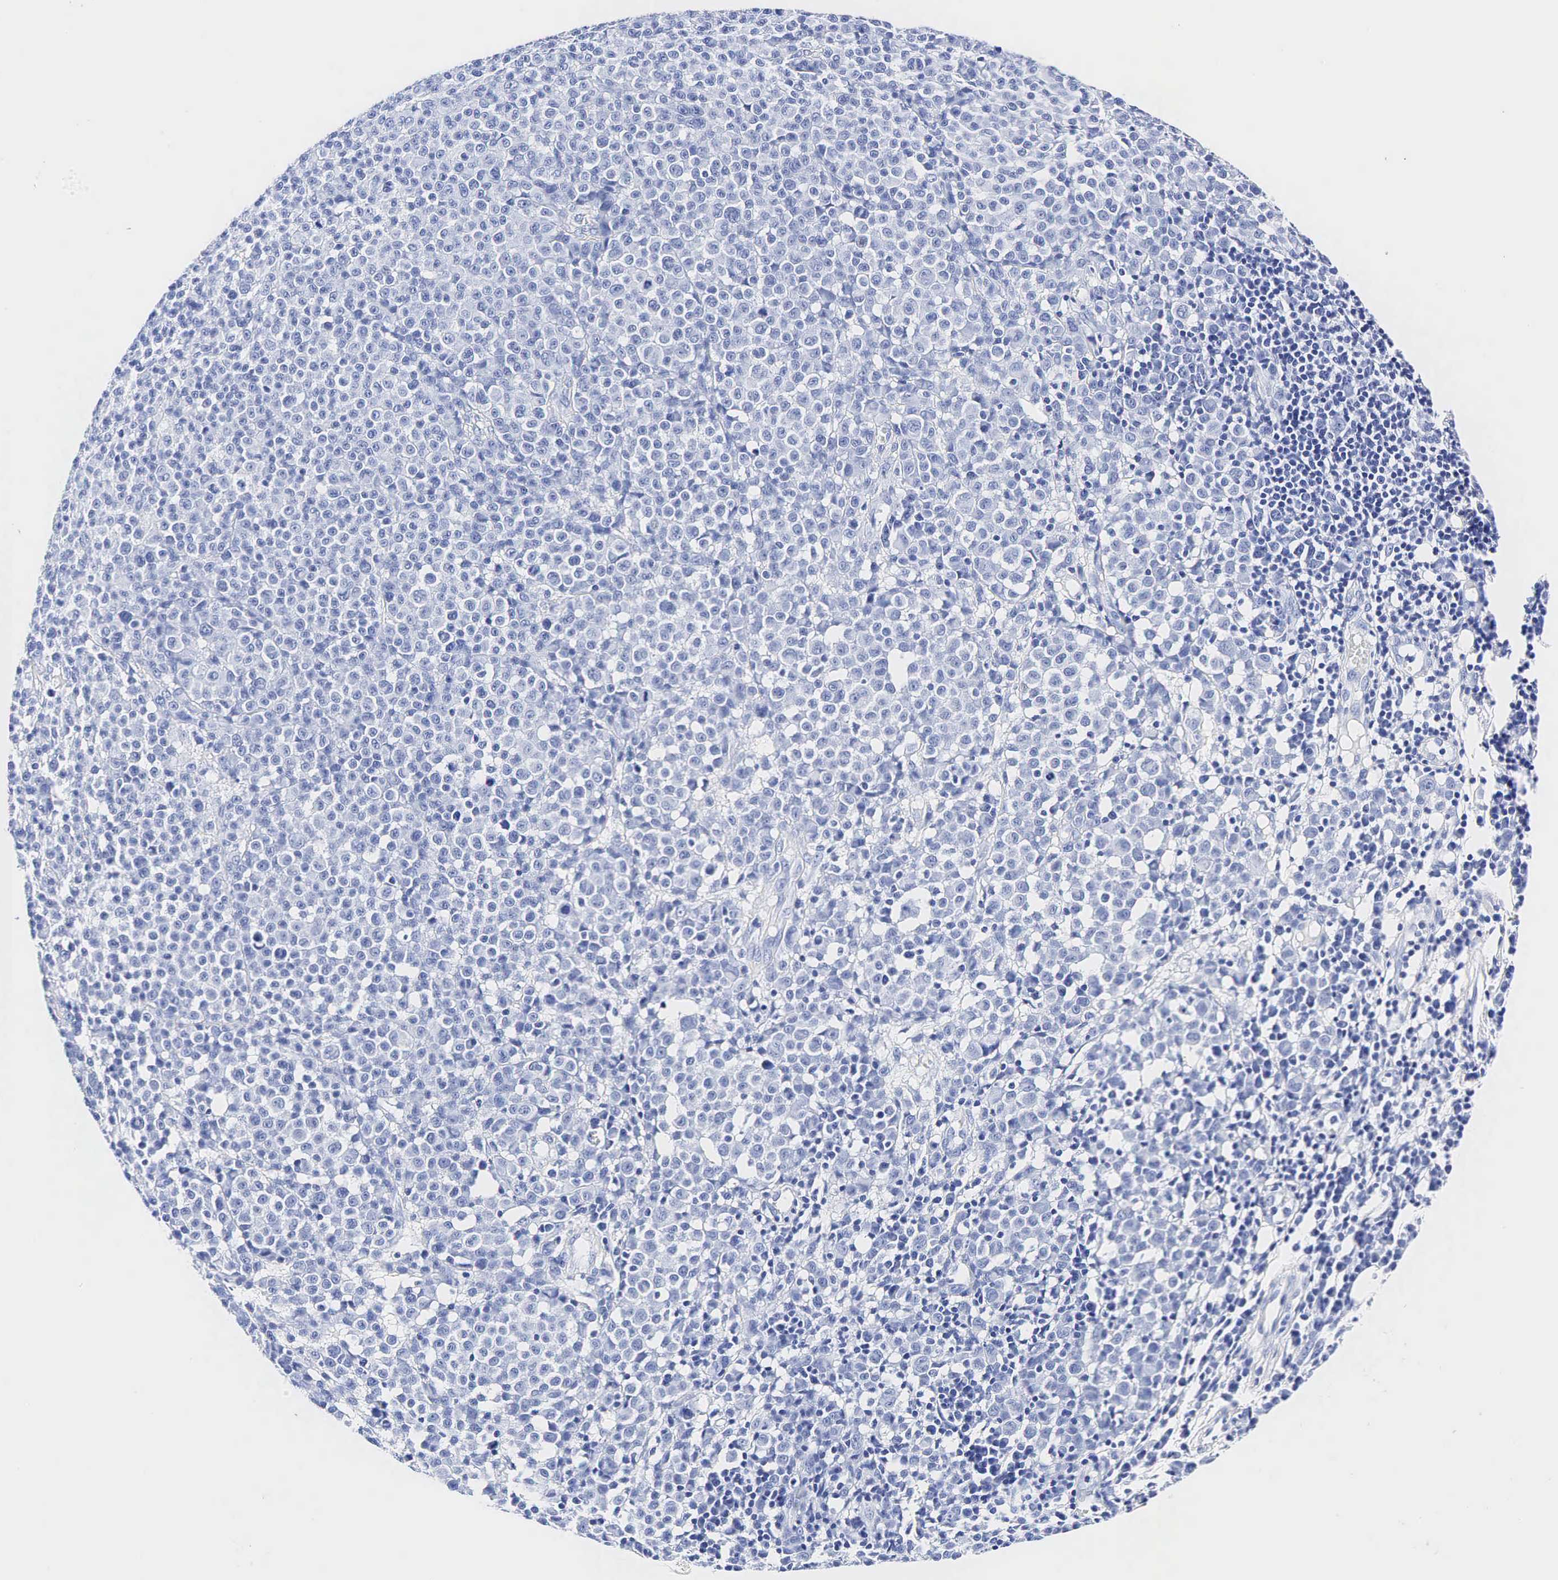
{"staining": {"intensity": "negative", "quantity": "none", "location": "none"}, "tissue": "melanoma", "cell_type": "Tumor cells", "image_type": "cancer", "snomed": [{"axis": "morphology", "description": "Malignant melanoma, Metastatic site"}, {"axis": "topography", "description": "Skin"}], "caption": "This image is of melanoma stained with IHC to label a protein in brown with the nuclei are counter-stained blue. There is no staining in tumor cells.", "gene": "TG", "patient": {"sex": "male", "age": 32}}